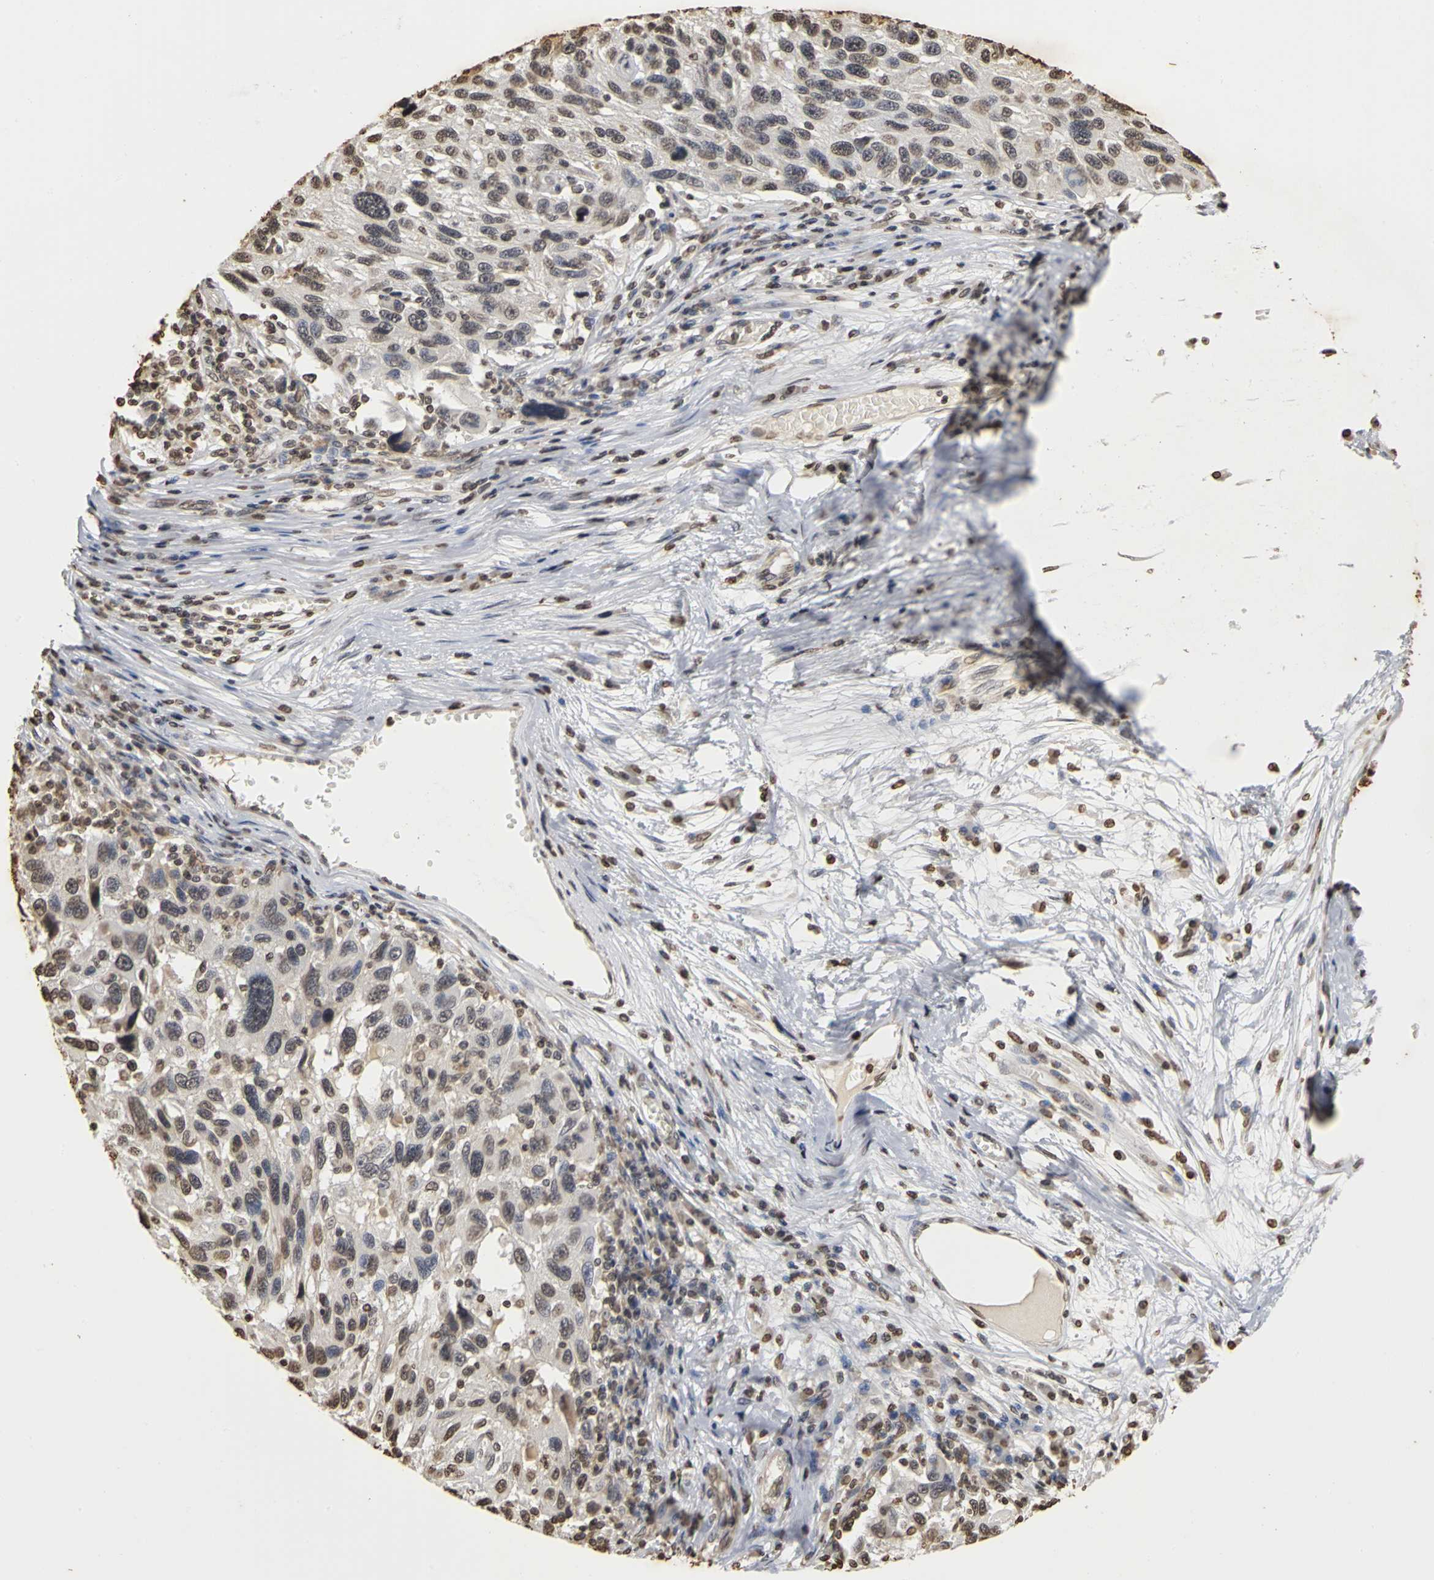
{"staining": {"intensity": "weak", "quantity": "<25%", "location": "nuclear"}, "tissue": "melanoma", "cell_type": "Tumor cells", "image_type": "cancer", "snomed": [{"axis": "morphology", "description": "Malignant melanoma, NOS"}, {"axis": "topography", "description": "Skin"}], "caption": "There is no significant staining in tumor cells of melanoma. Nuclei are stained in blue.", "gene": "ERCC2", "patient": {"sex": "male", "age": 53}}